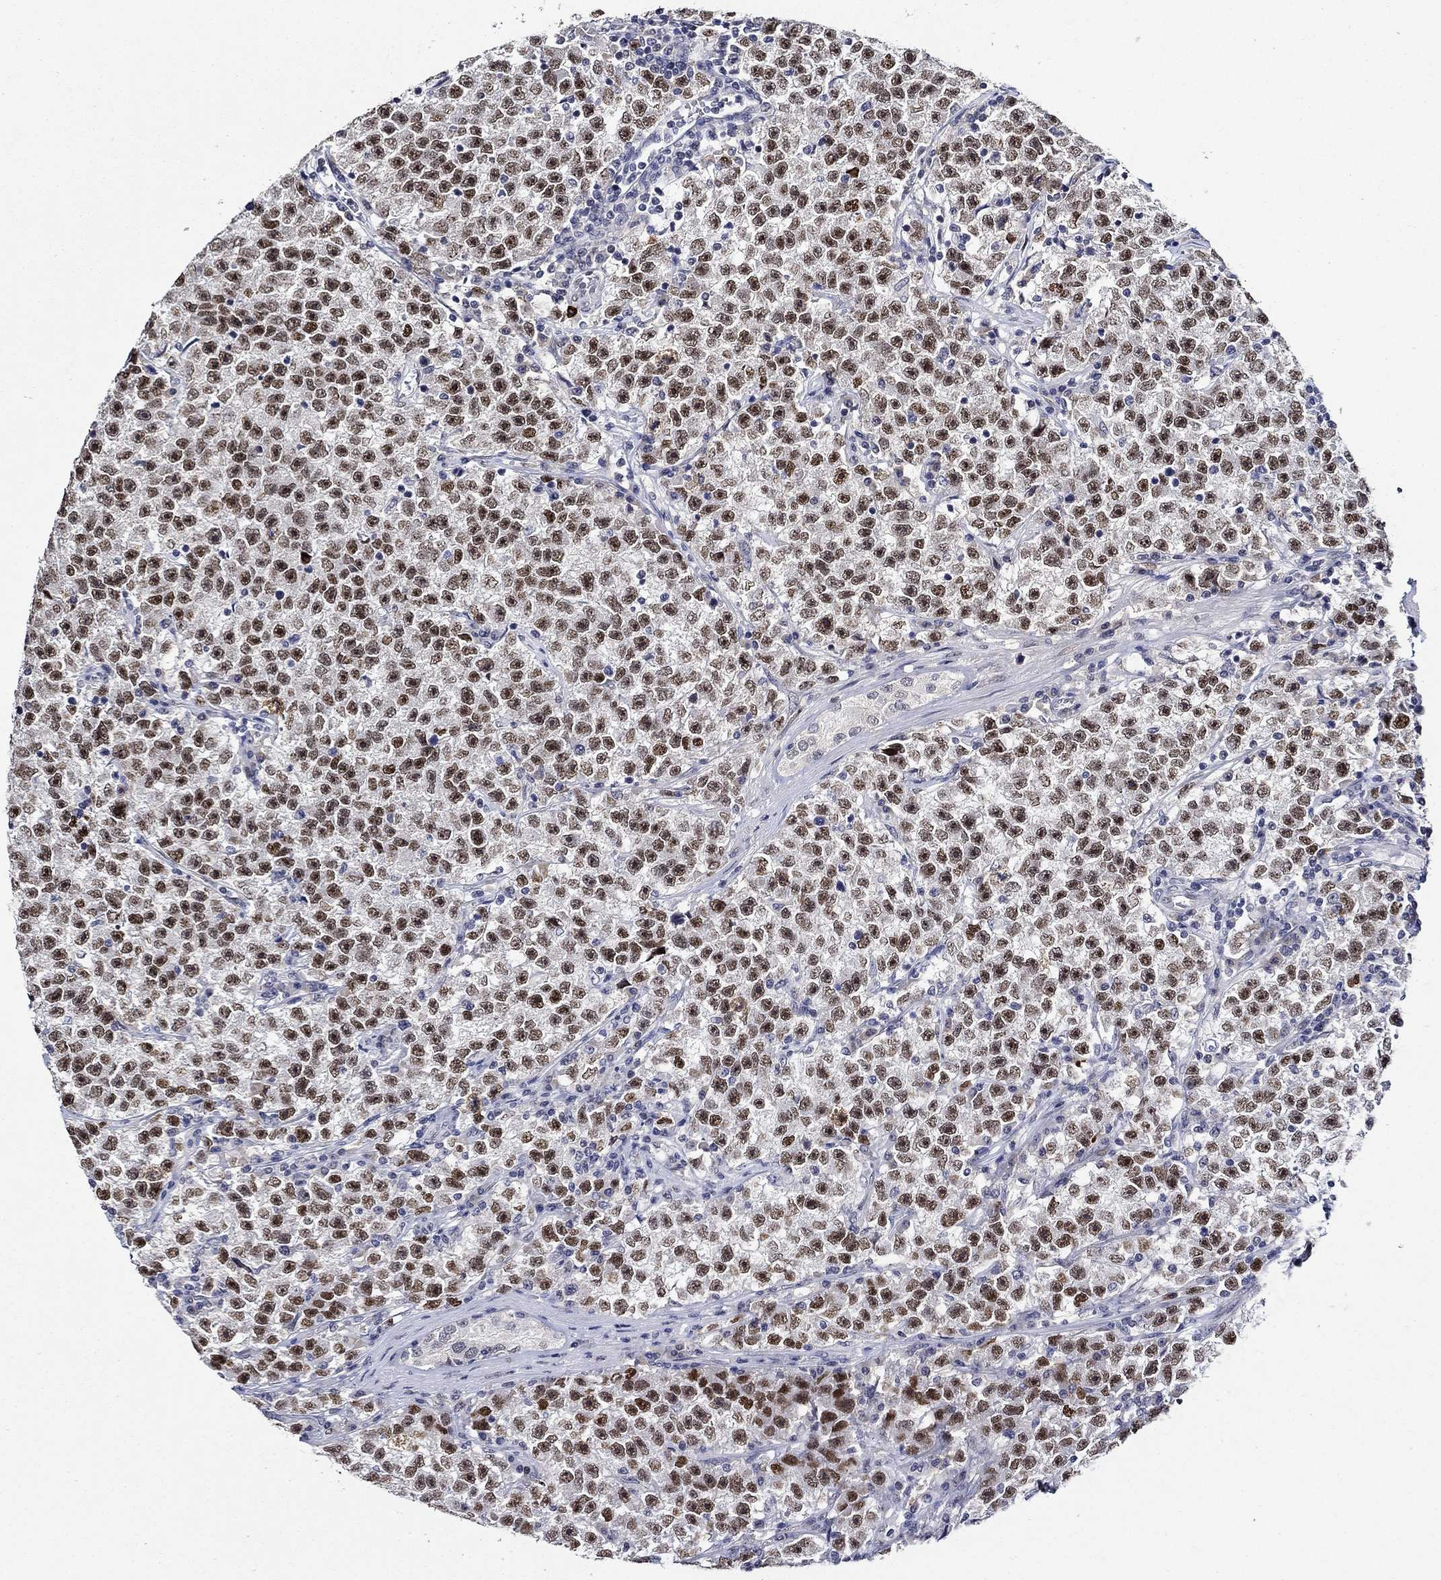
{"staining": {"intensity": "strong", "quantity": ">75%", "location": "nuclear"}, "tissue": "testis cancer", "cell_type": "Tumor cells", "image_type": "cancer", "snomed": [{"axis": "morphology", "description": "Seminoma, NOS"}, {"axis": "topography", "description": "Testis"}], "caption": "The micrograph exhibits immunohistochemical staining of testis seminoma. There is strong nuclear staining is seen in approximately >75% of tumor cells.", "gene": "GATA2", "patient": {"sex": "male", "age": 22}}